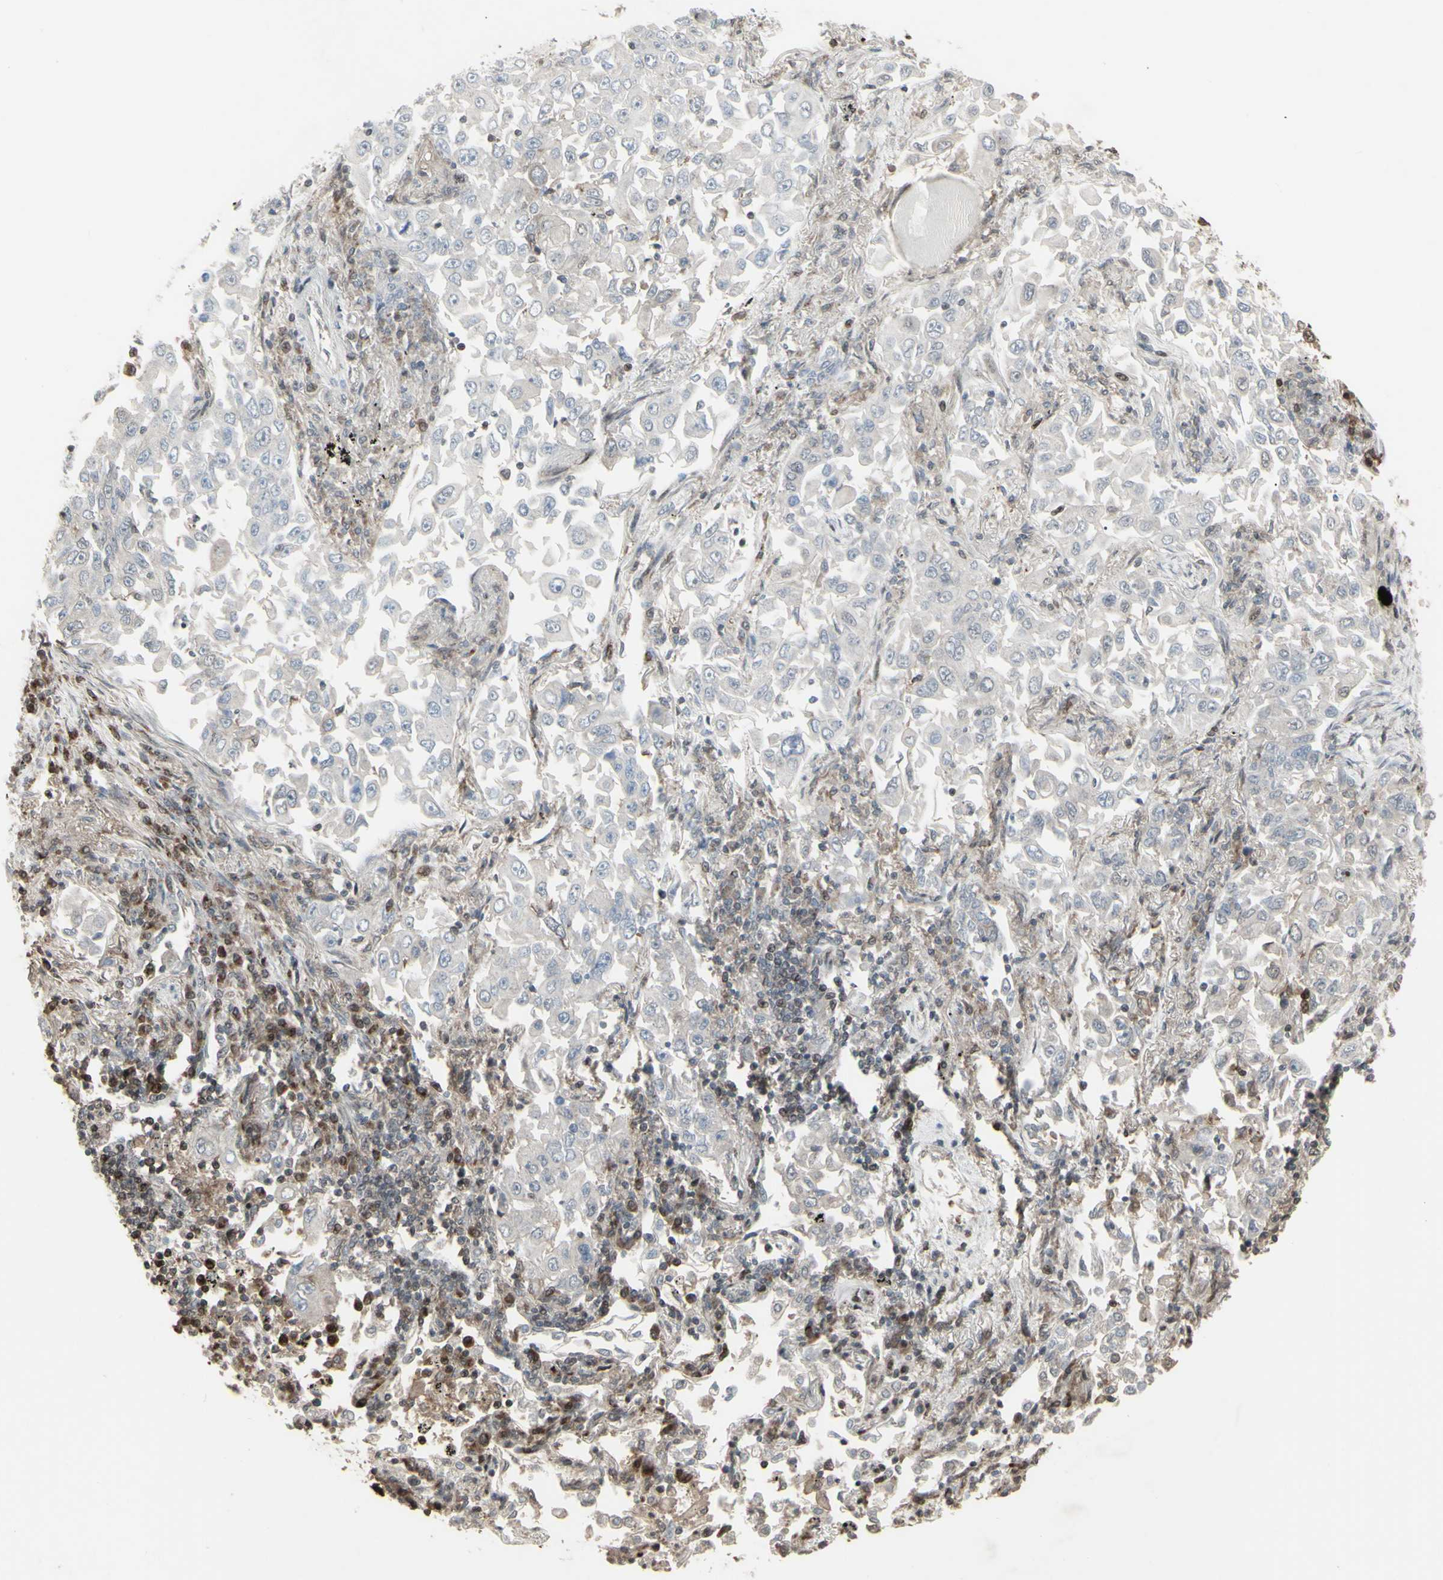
{"staining": {"intensity": "negative", "quantity": "none", "location": "none"}, "tissue": "lung cancer", "cell_type": "Tumor cells", "image_type": "cancer", "snomed": [{"axis": "morphology", "description": "Adenocarcinoma, NOS"}, {"axis": "topography", "description": "Lung"}], "caption": "Histopathology image shows no significant protein expression in tumor cells of lung cancer (adenocarcinoma).", "gene": "CD33", "patient": {"sex": "male", "age": 84}}